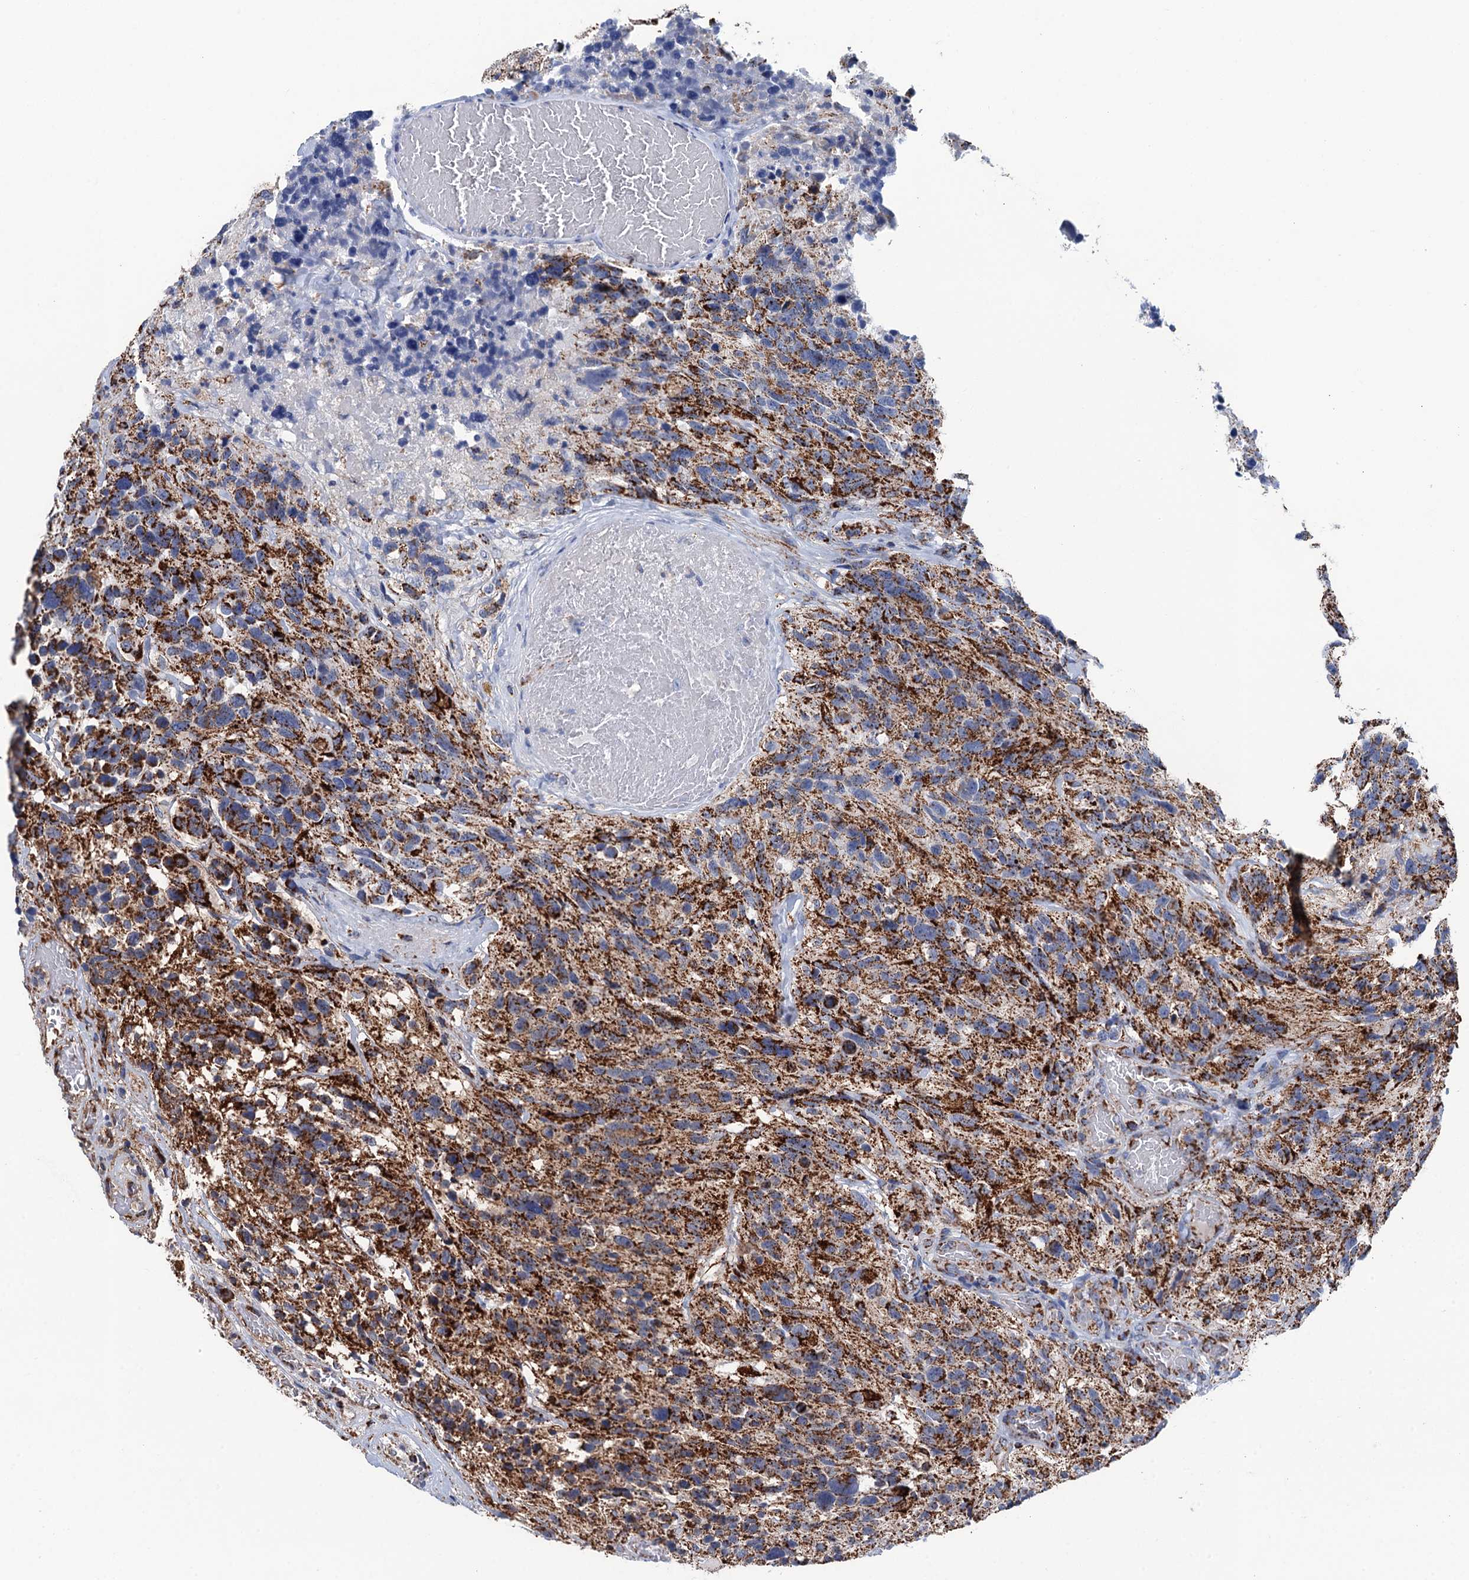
{"staining": {"intensity": "moderate", "quantity": "25%-75%", "location": "cytoplasmic/membranous"}, "tissue": "glioma", "cell_type": "Tumor cells", "image_type": "cancer", "snomed": [{"axis": "morphology", "description": "Glioma, malignant, High grade"}, {"axis": "topography", "description": "Brain"}], "caption": "This image reveals immunohistochemistry (IHC) staining of glioma, with medium moderate cytoplasmic/membranous expression in approximately 25%-75% of tumor cells.", "gene": "IVD", "patient": {"sex": "male", "age": 69}}